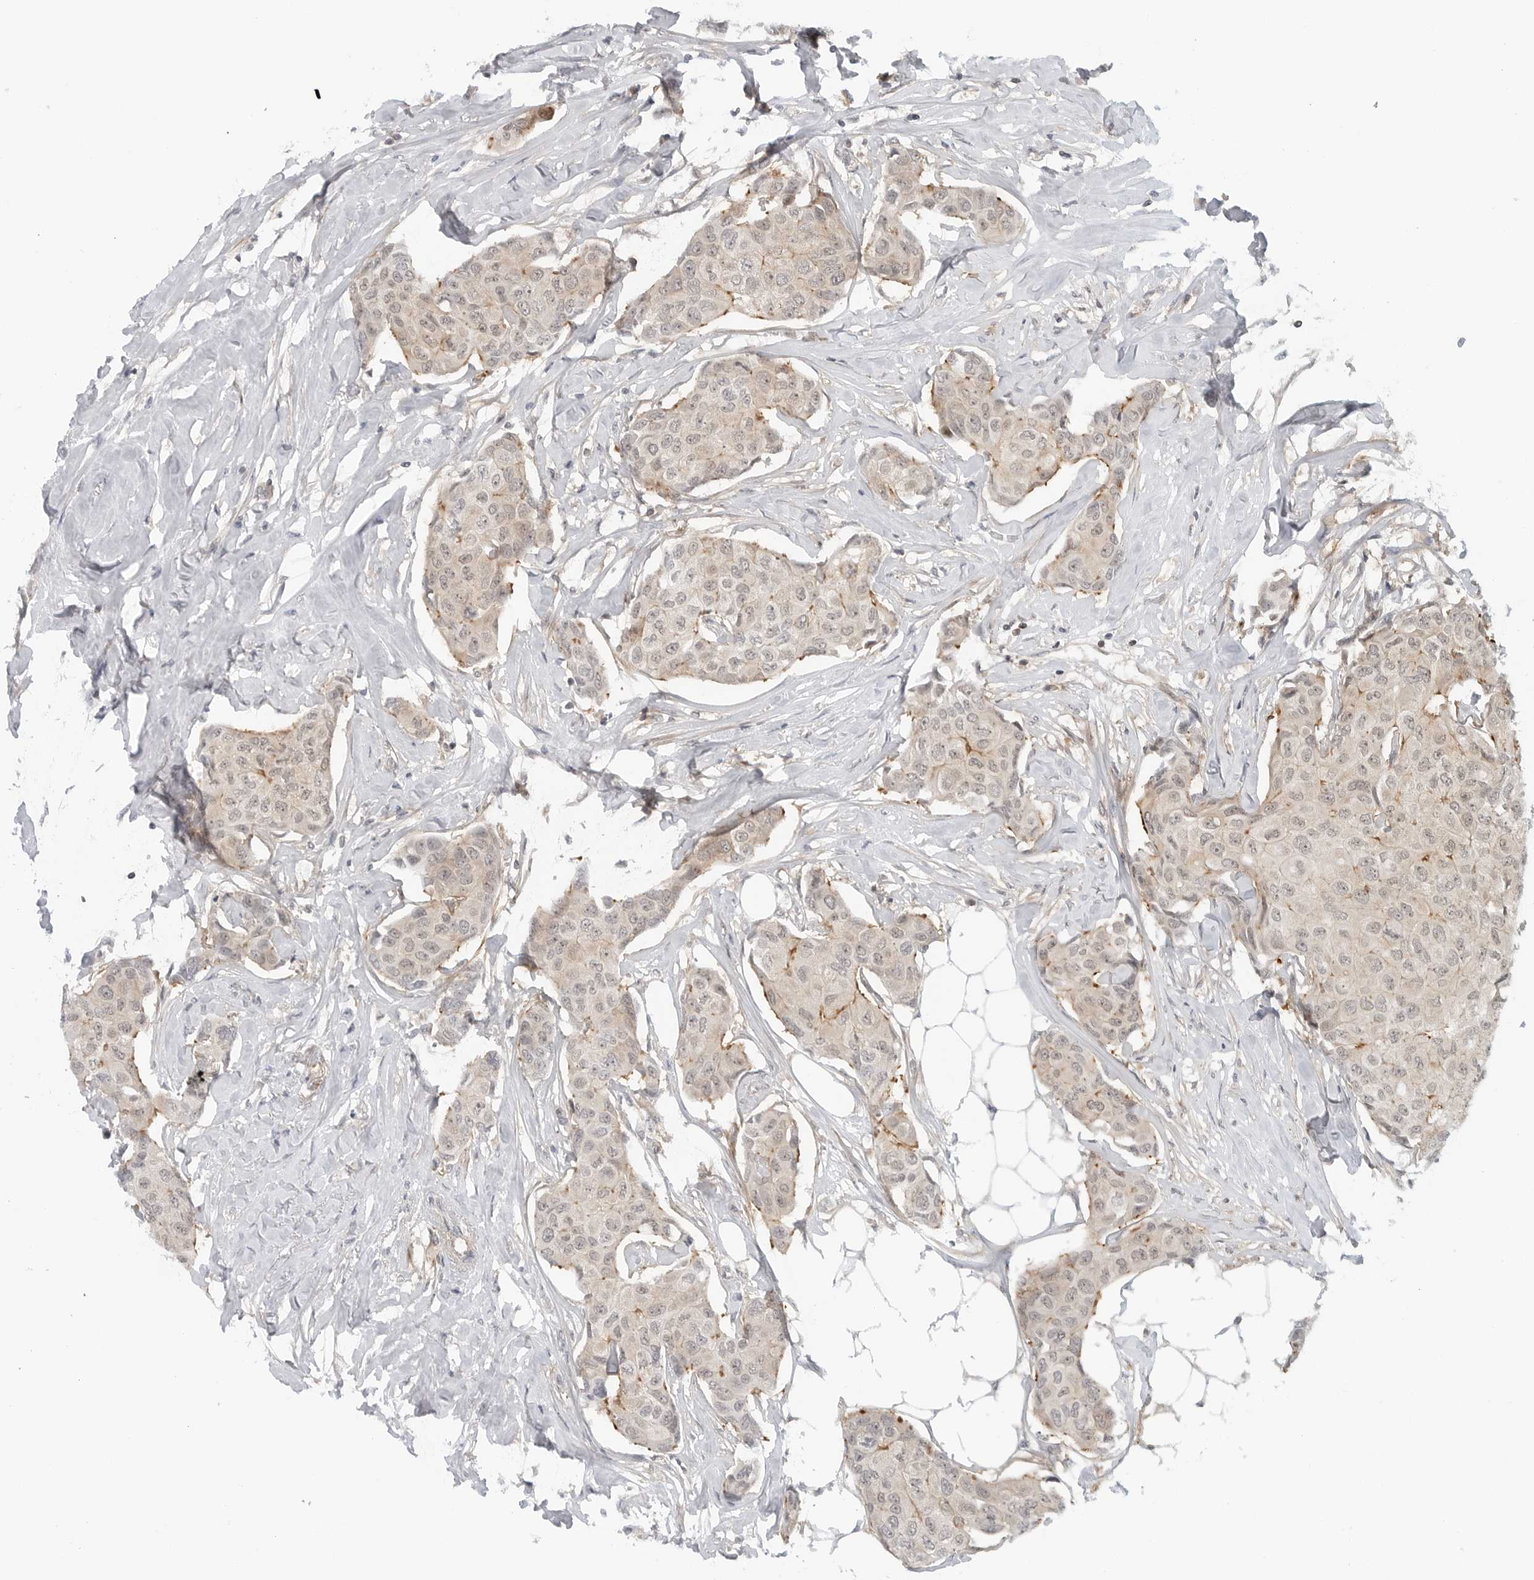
{"staining": {"intensity": "moderate", "quantity": "<25%", "location": "cytoplasmic/membranous"}, "tissue": "breast cancer", "cell_type": "Tumor cells", "image_type": "cancer", "snomed": [{"axis": "morphology", "description": "Duct carcinoma"}, {"axis": "topography", "description": "Breast"}], "caption": "The image demonstrates immunohistochemical staining of breast cancer (infiltrating ductal carcinoma). There is moderate cytoplasmic/membranous positivity is present in approximately <25% of tumor cells. (Stains: DAB (3,3'-diaminobenzidine) in brown, nuclei in blue, Microscopy: brightfield microscopy at high magnification).", "gene": "STXBP3", "patient": {"sex": "female", "age": 80}}